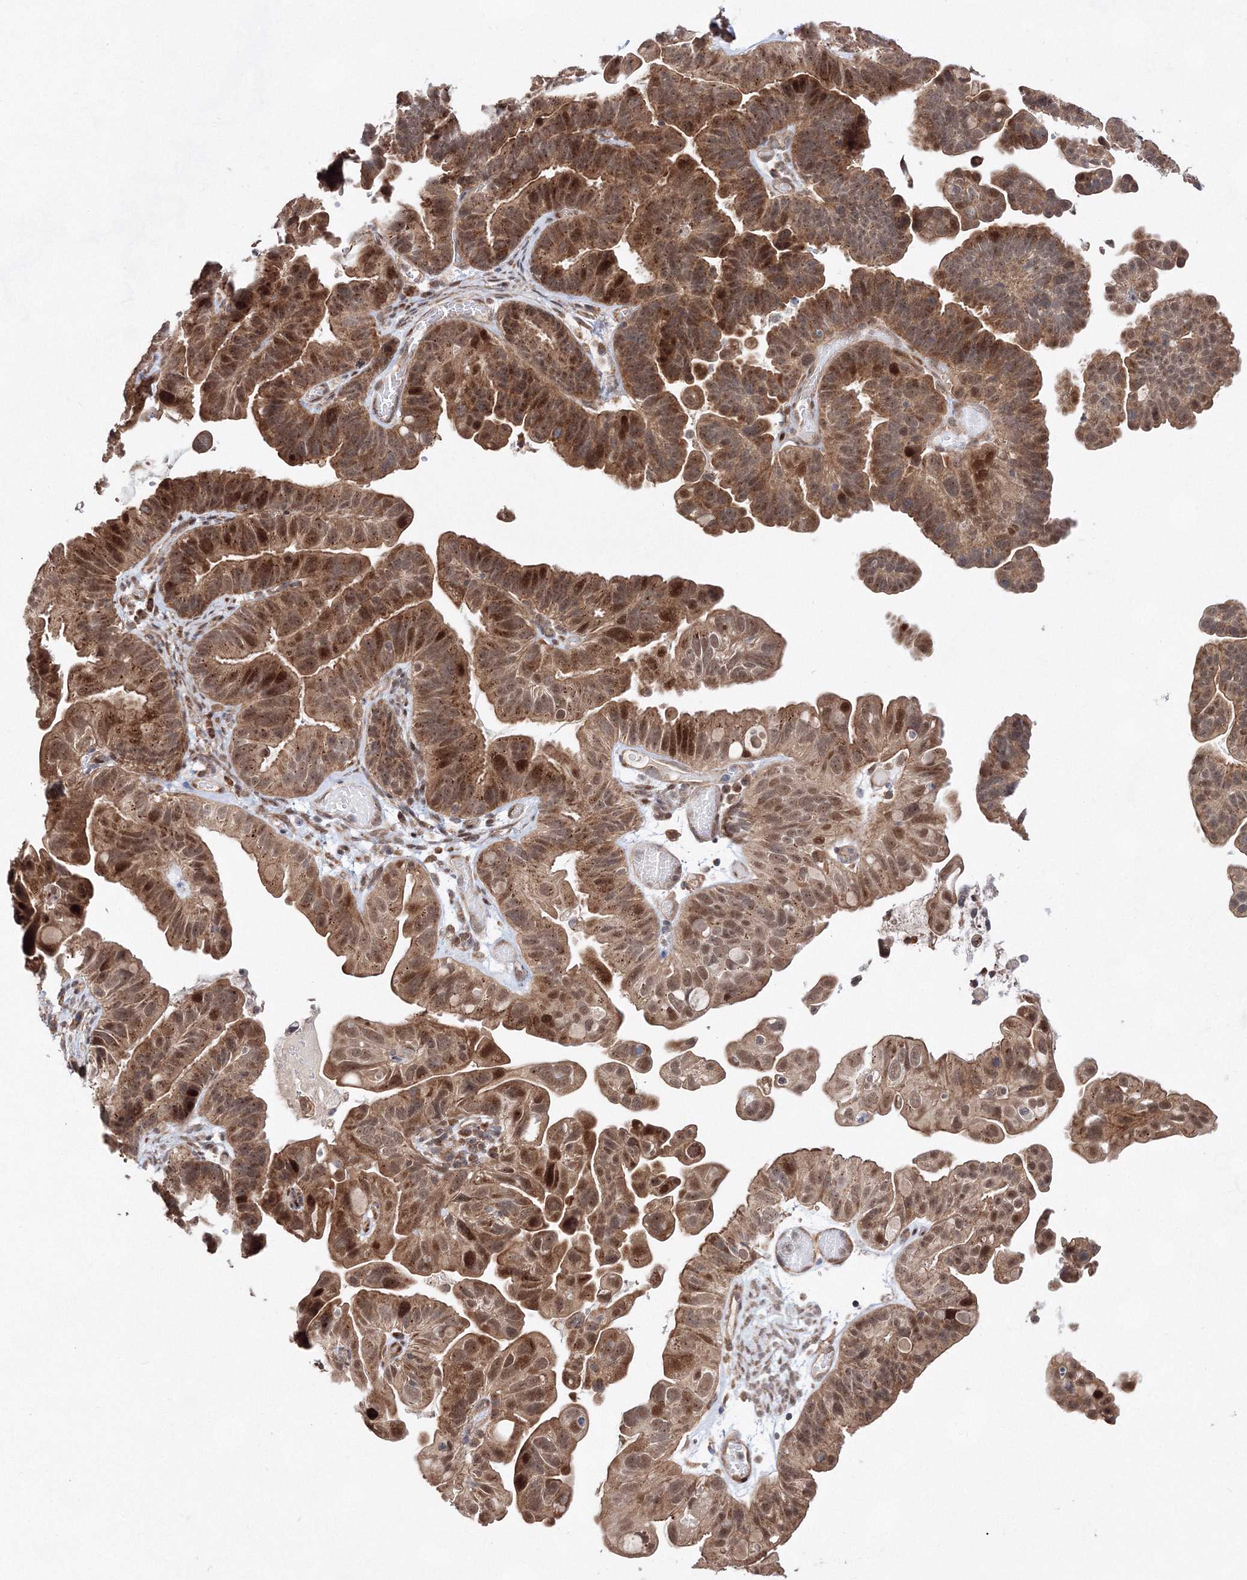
{"staining": {"intensity": "moderate", "quantity": ">75%", "location": "cytoplasmic/membranous,nuclear"}, "tissue": "ovarian cancer", "cell_type": "Tumor cells", "image_type": "cancer", "snomed": [{"axis": "morphology", "description": "Cystadenocarcinoma, serous, NOS"}, {"axis": "topography", "description": "Ovary"}], "caption": "This micrograph demonstrates immunohistochemistry (IHC) staining of ovarian serous cystadenocarcinoma, with medium moderate cytoplasmic/membranous and nuclear expression in about >75% of tumor cells.", "gene": "DALRD3", "patient": {"sex": "female", "age": 56}}